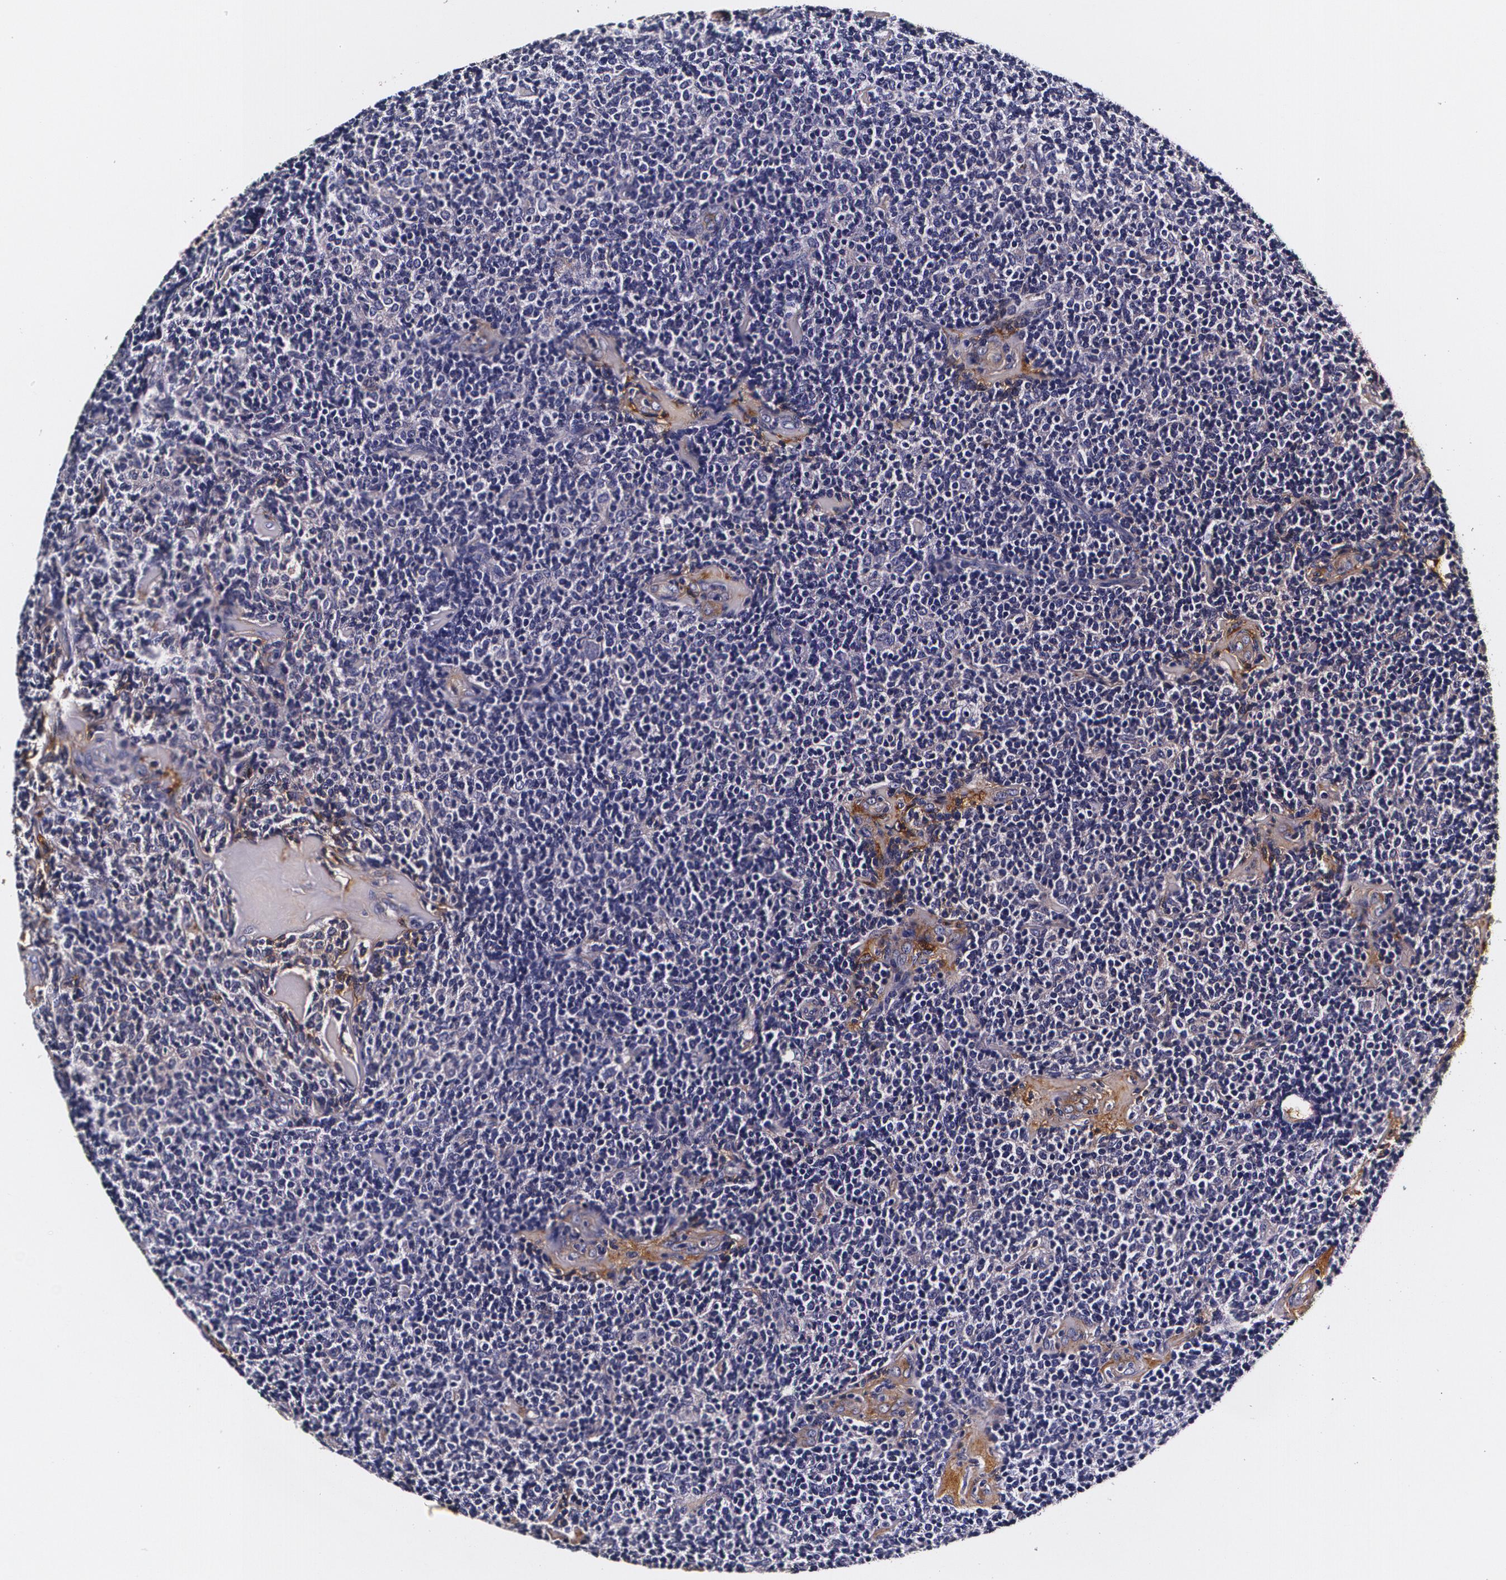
{"staining": {"intensity": "negative", "quantity": "none", "location": "none"}, "tissue": "lymphoma", "cell_type": "Tumor cells", "image_type": "cancer", "snomed": [{"axis": "morphology", "description": "Malignant lymphoma, non-Hodgkin's type, Low grade"}, {"axis": "topography", "description": "Lymph node"}], "caption": "IHC of lymphoma reveals no expression in tumor cells.", "gene": "TTR", "patient": {"sex": "female", "age": 56}}